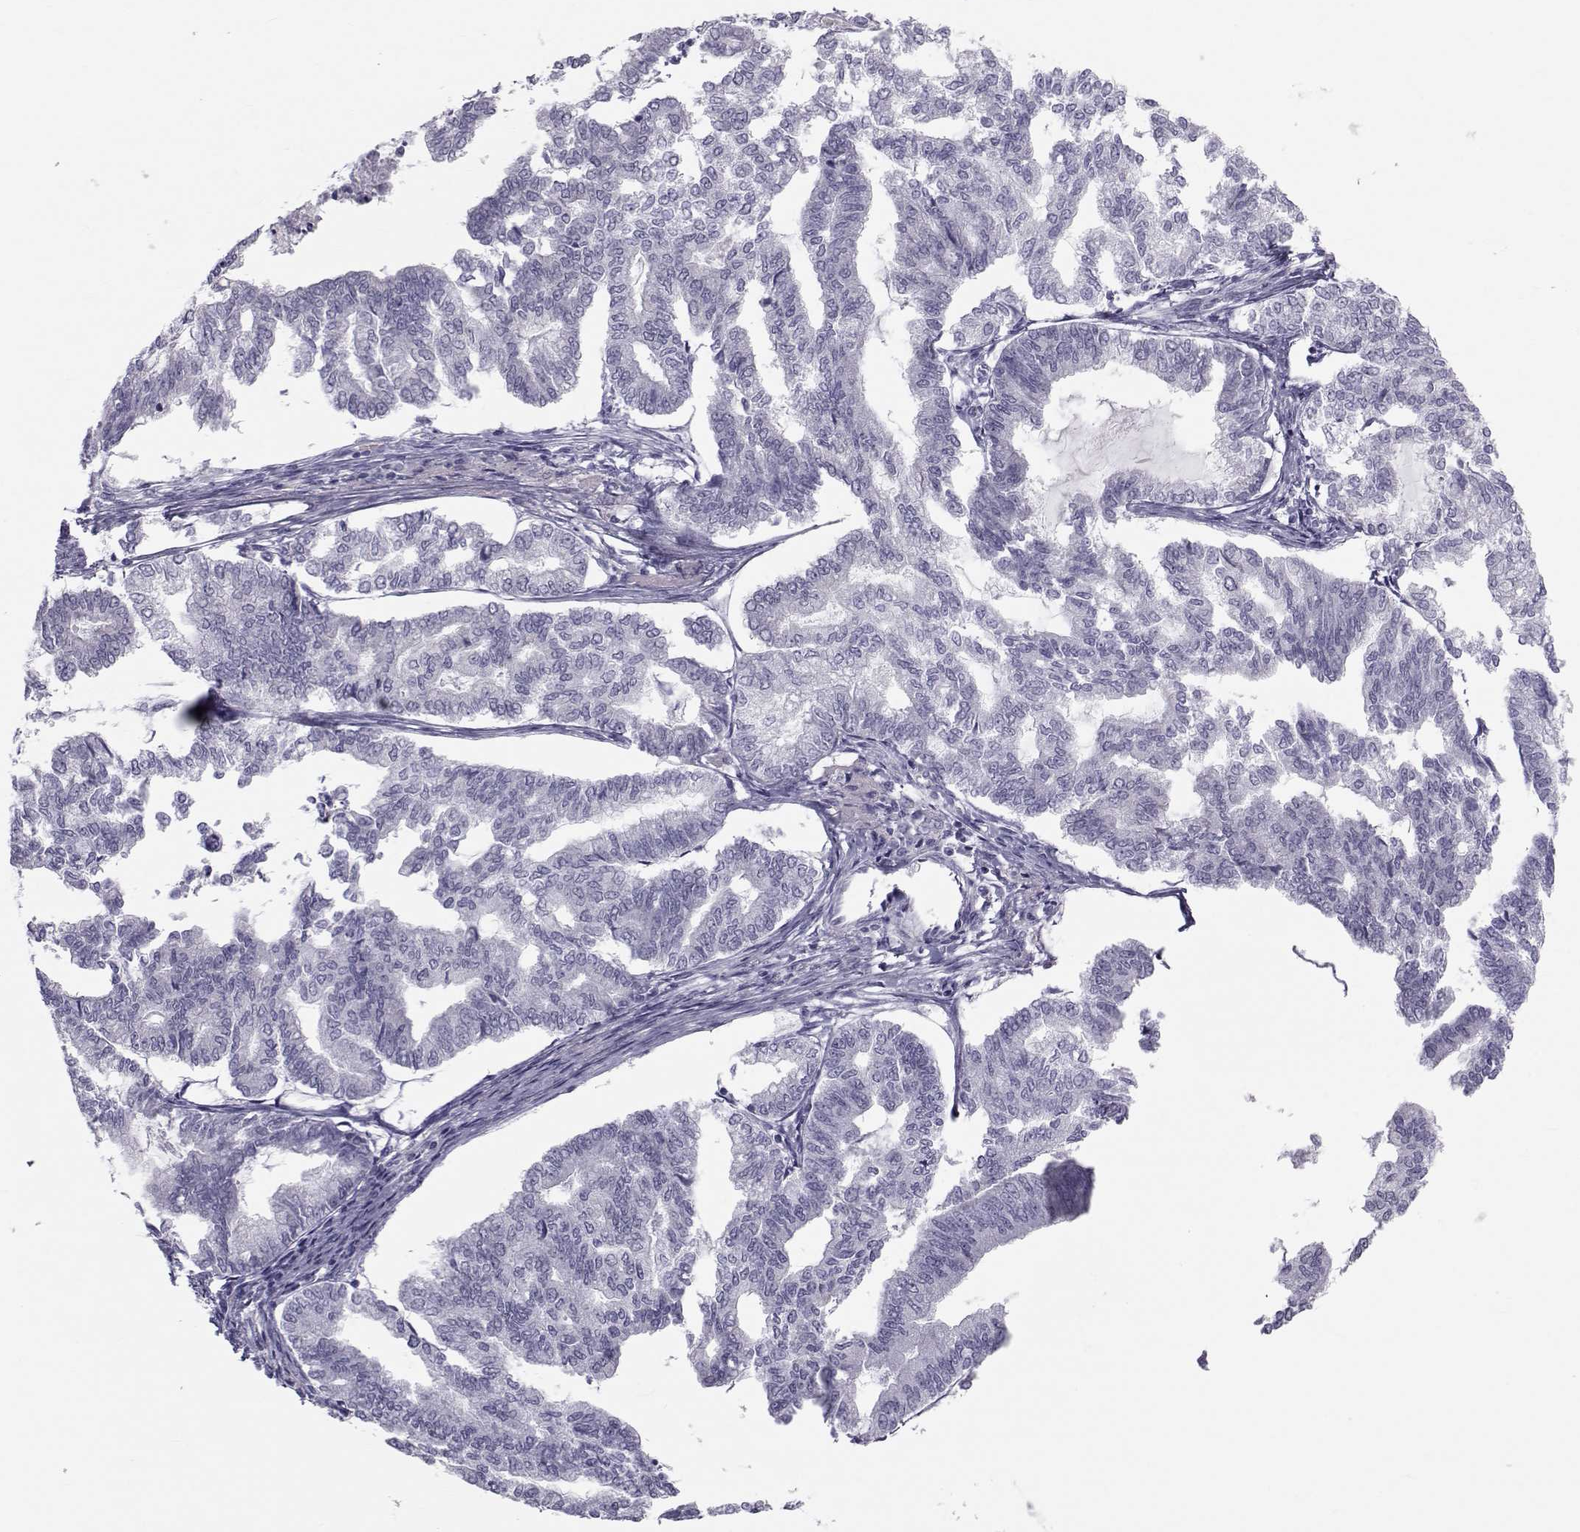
{"staining": {"intensity": "negative", "quantity": "none", "location": "none"}, "tissue": "endometrial cancer", "cell_type": "Tumor cells", "image_type": "cancer", "snomed": [{"axis": "morphology", "description": "Adenocarcinoma, NOS"}, {"axis": "topography", "description": "Endometrium"}], "caption": "This is an IHC histopathology image of endometrial cancer. There is no staining in tumor cells.", "gene": "GARIN3", "patient": {"sex": "female", "age": 79}}